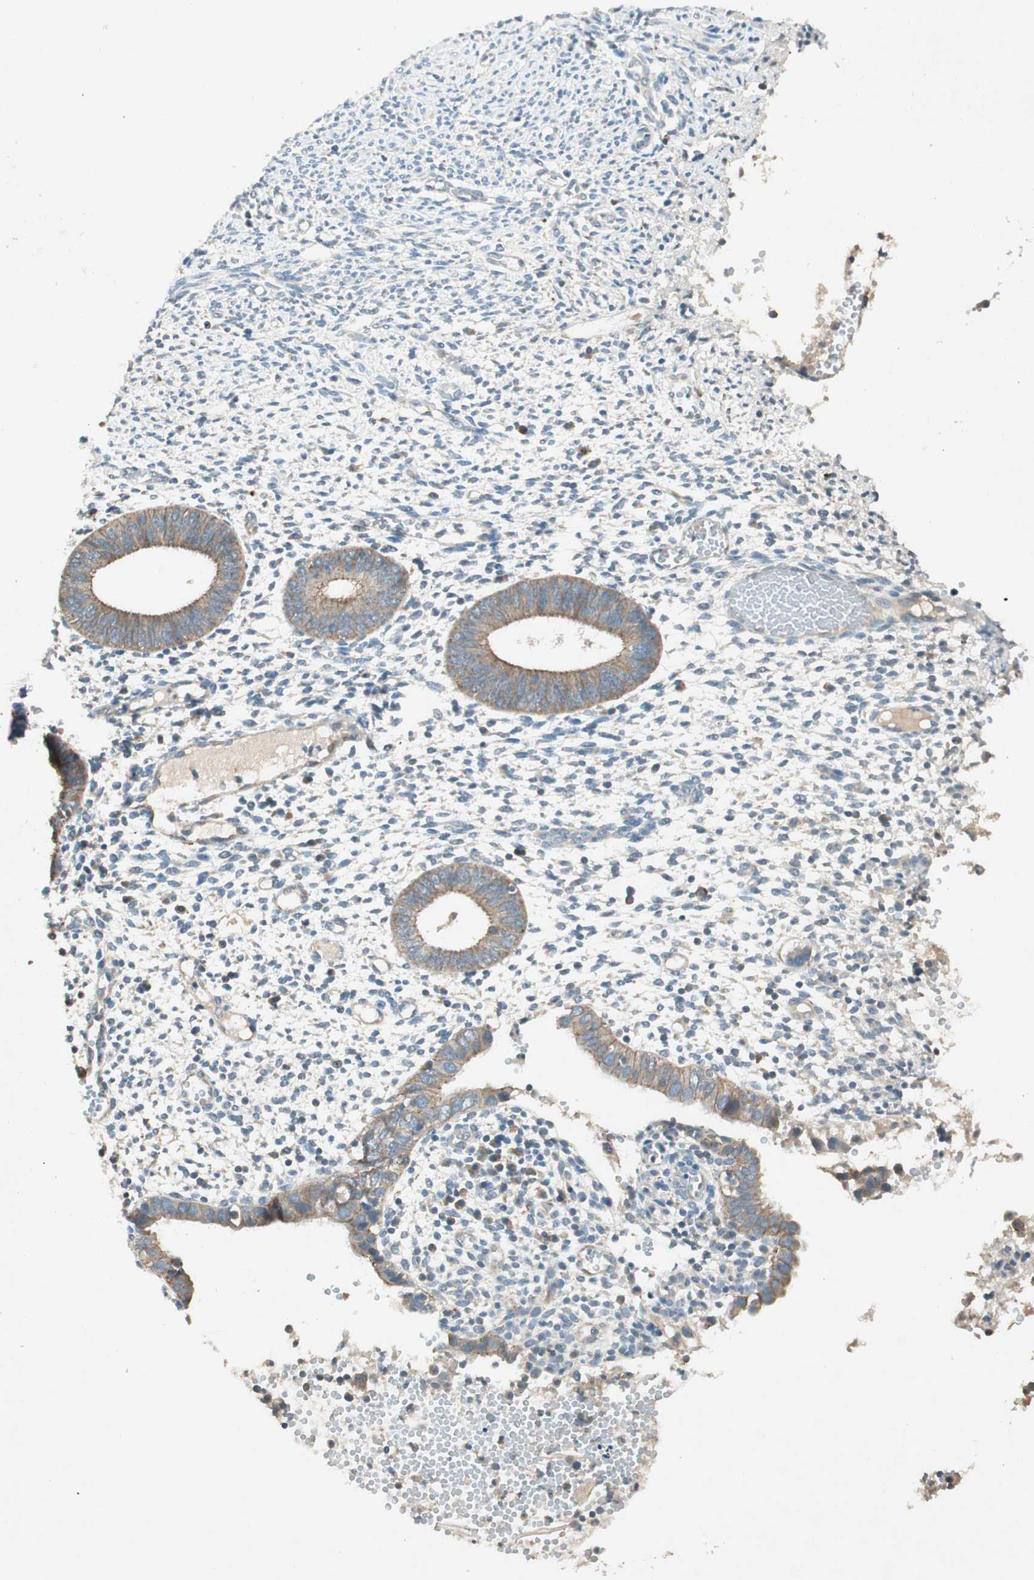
{"staining": {"intensity": "moderate", "quantity": "<25%", "location": "cytoplasmic/membranous"}, "tissue": "endometrium", "cell_type": "Cells in endometrial stroma", "image_type": "normal", "snomed": [{"axis": "morphology", "description": "Normal tissue, NOS"}, {"axis": "topography", "description": "Endometrium"}], "caption": "Protein positivity by immunohistochemistry shows moderate cytoplasmic/membranous positivity in about <25% of cells in endometrial stroma in unremarkable endometrium.", "gene": "NKAIN1", "patient": {"sex": "female", "age": 35}}